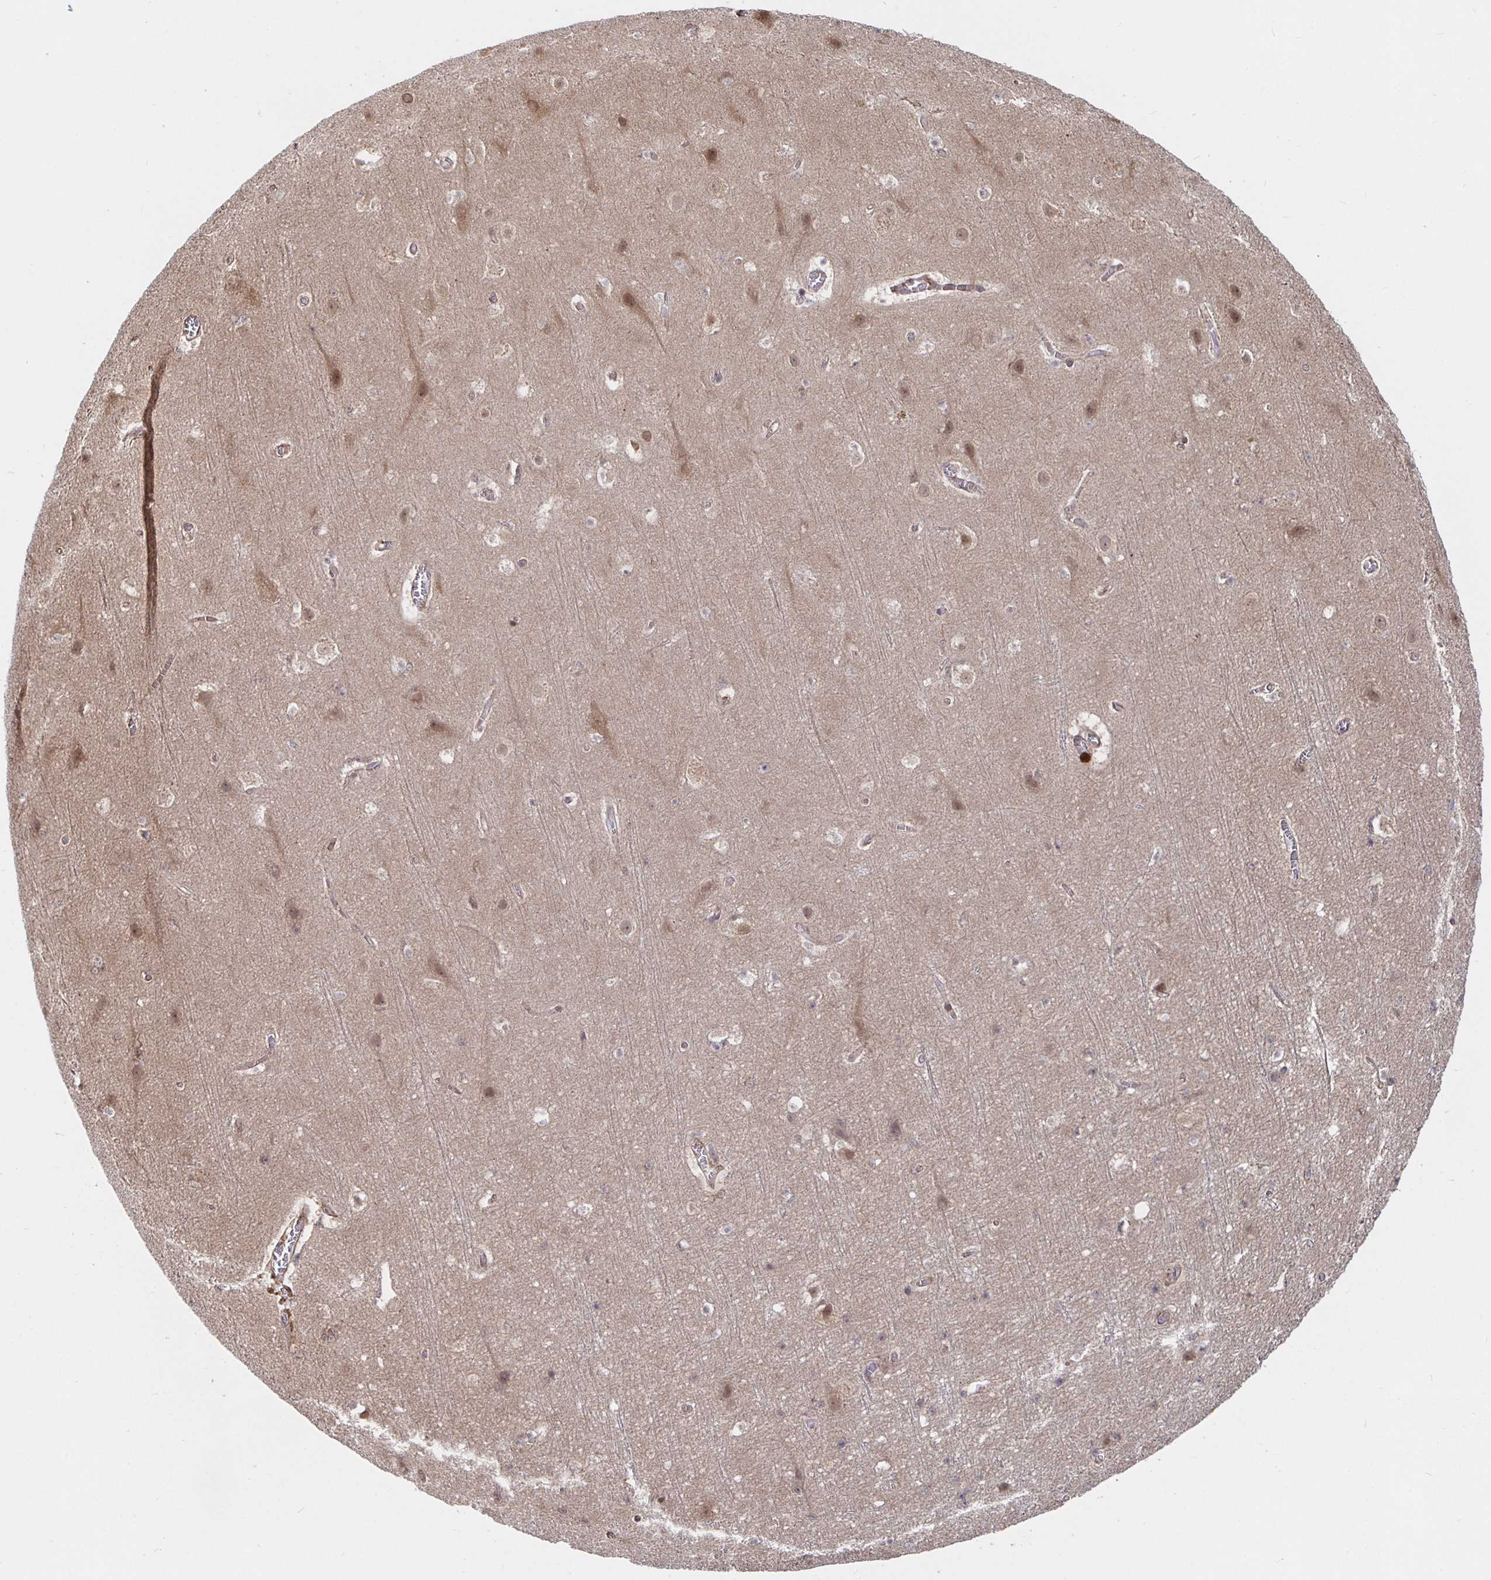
{"staining": {"intensity": "moderate", "quantity": "25%-75%", "location": "cytoplasmic/membranous"}, "tissue": "cerebral cortex", "cell_type": "Endothelial cells", "image_type": "normal", "snomed": [{"axis": "morphology", "description": "Normal tissue, NOS"}, {"axis": "topography", "description": "Cerebral cortex"}], "caption": "A brown stain labels moderate cytoplasmic/membranous positivity of a protein in endothelial cells of unremarkable cerebral cortex. (Brightfield microscopy of DAB IHC at high magnification).", "gene": "STRAP", "patient": {"sex": "female", "age": 42}}